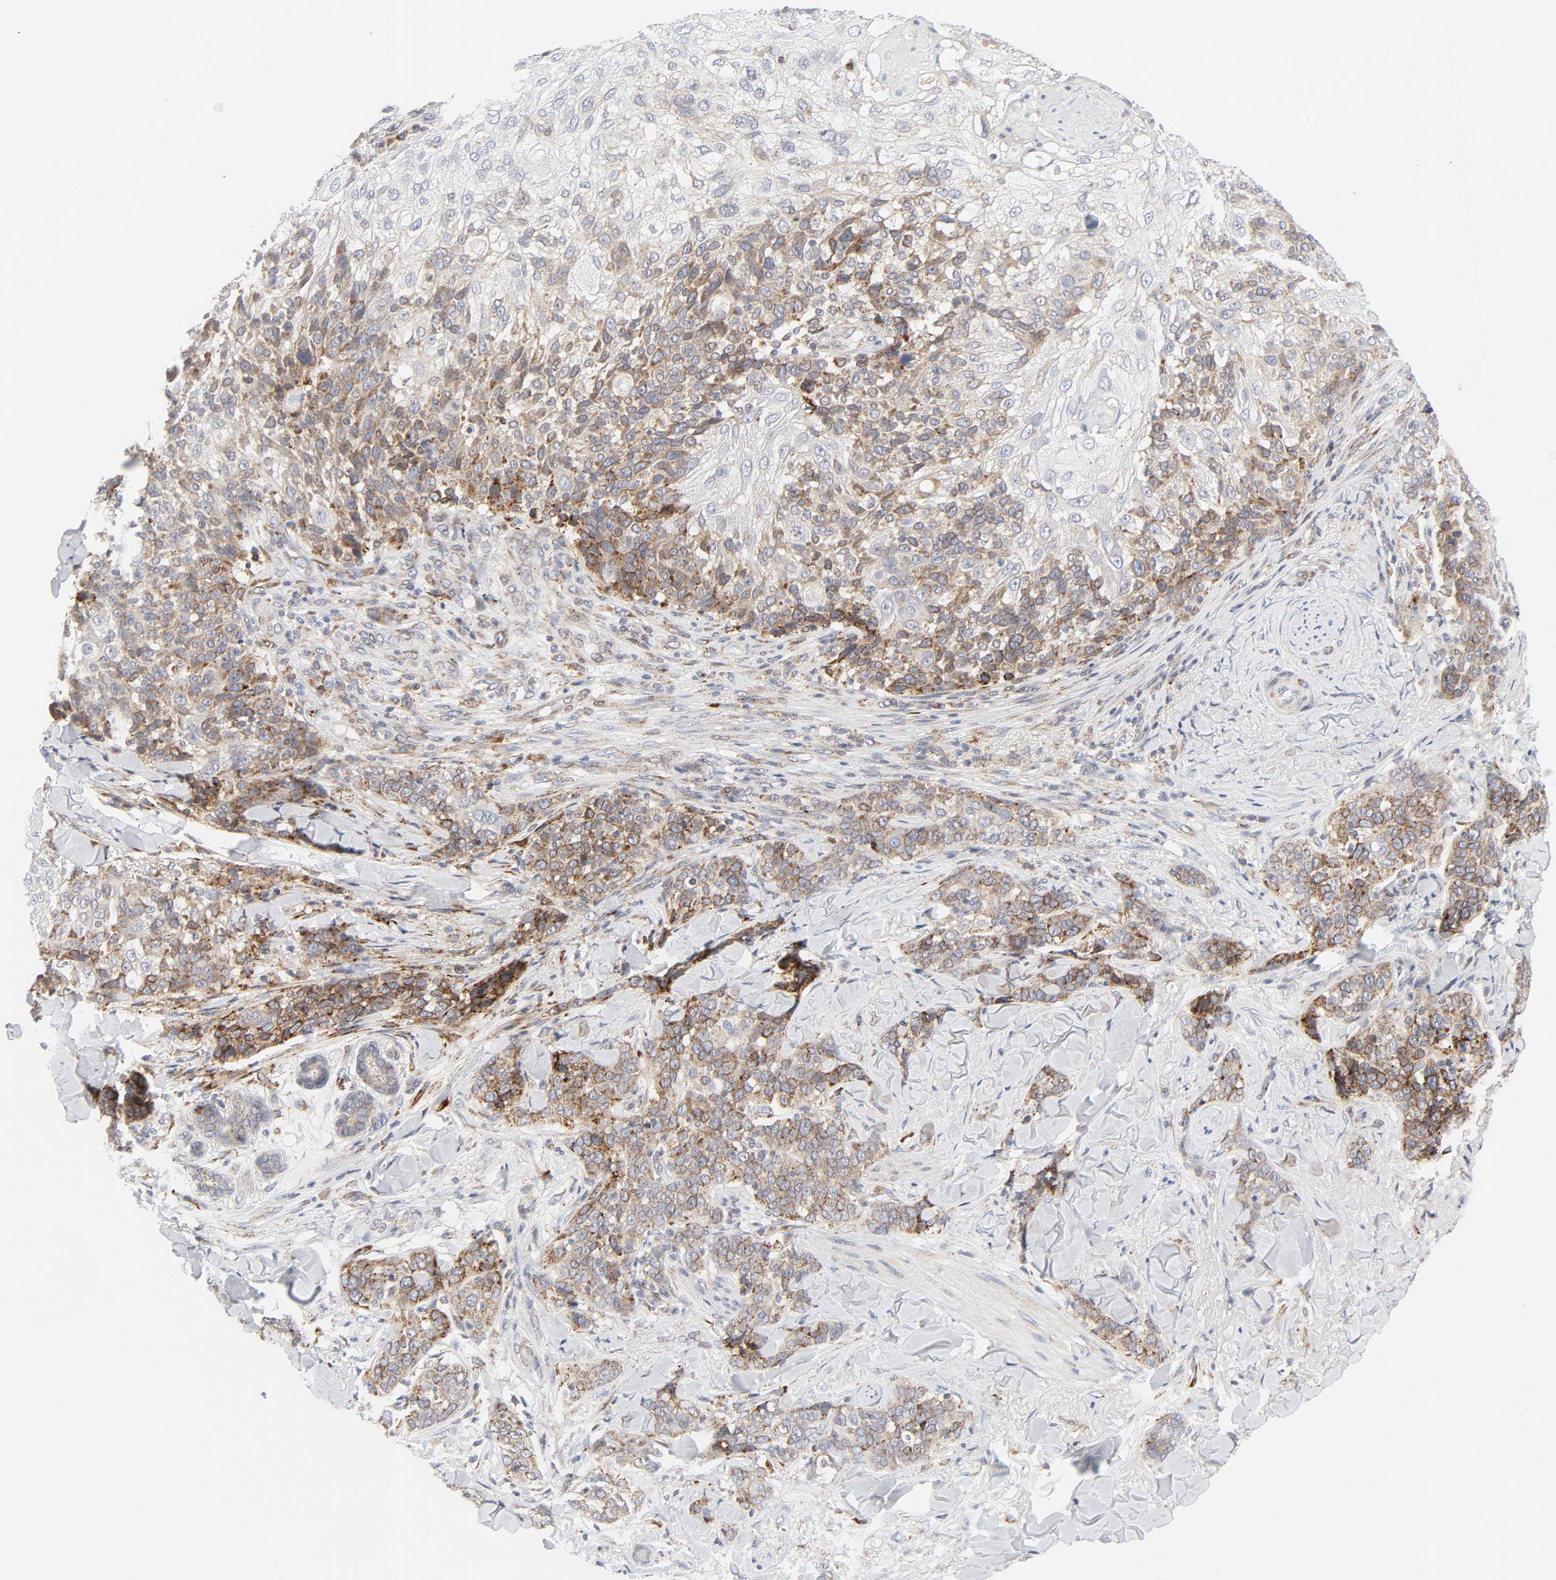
{"staining": {"intensity": "moderate", "quantity": "25%-75%", "location": "cytoplasmic/membranous"}, "tissue": "skin cancer", "cell_type": "Tumor cells", "image_type": "cancer", "snomed": [{"axis": "morphology", "description": "Normal tissue, NOS"}, {"axis": "morphology", "description": "Squamous cell carcinoma, NOS"}, {"axis": "topography", "description": "Skin"}], "caption": "This histopathology image displays skin squamous cell carcinoma stained with immunohistochemistry (IHC) to label a protein in brown. The cytoplasmic/membranous of tumor cells show moderate positivity for the protein. Nuclei are counter-stained blue.", "gene": "LRP6", "patient": {"sex": "female", "age": 83}}